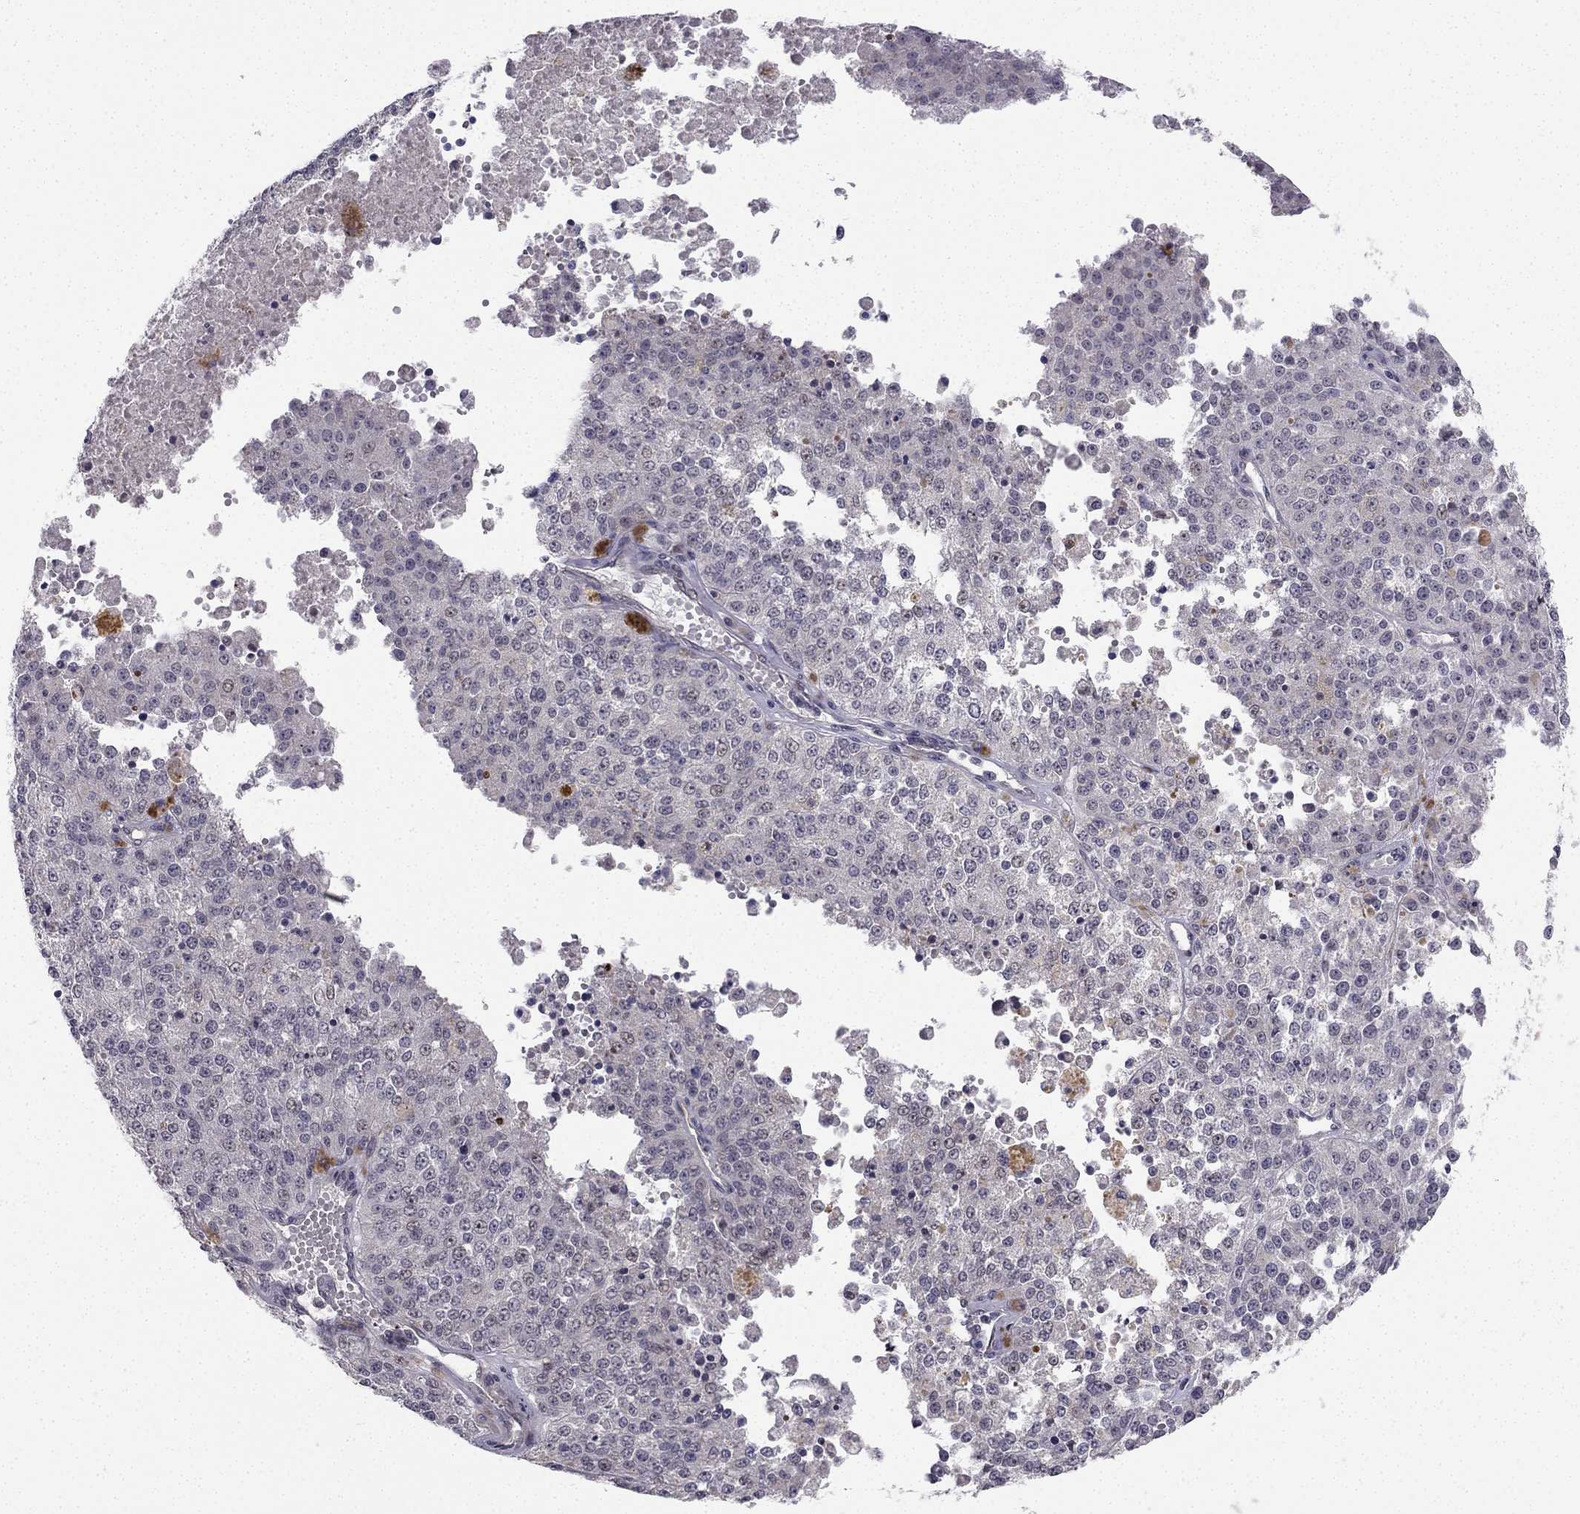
{"staining": {"intensity": "negative", "quantity": "none", "location": "none"}, "tissue": "melanoma", "cell_type": "Tumor cells", "image_type": "cancer", "snomed": [{"axis": "morphology", "description": "Malignant melanoma, Metastatic site"}, {"axis": "topography", "description": "Lymph node"}], "caption": "High power microscopy image of an IHC image of melanoma, revealing no significant positivity in tumor cells.", "gene": "CHST8", "patient": {"sex": "female", "age": 64}}